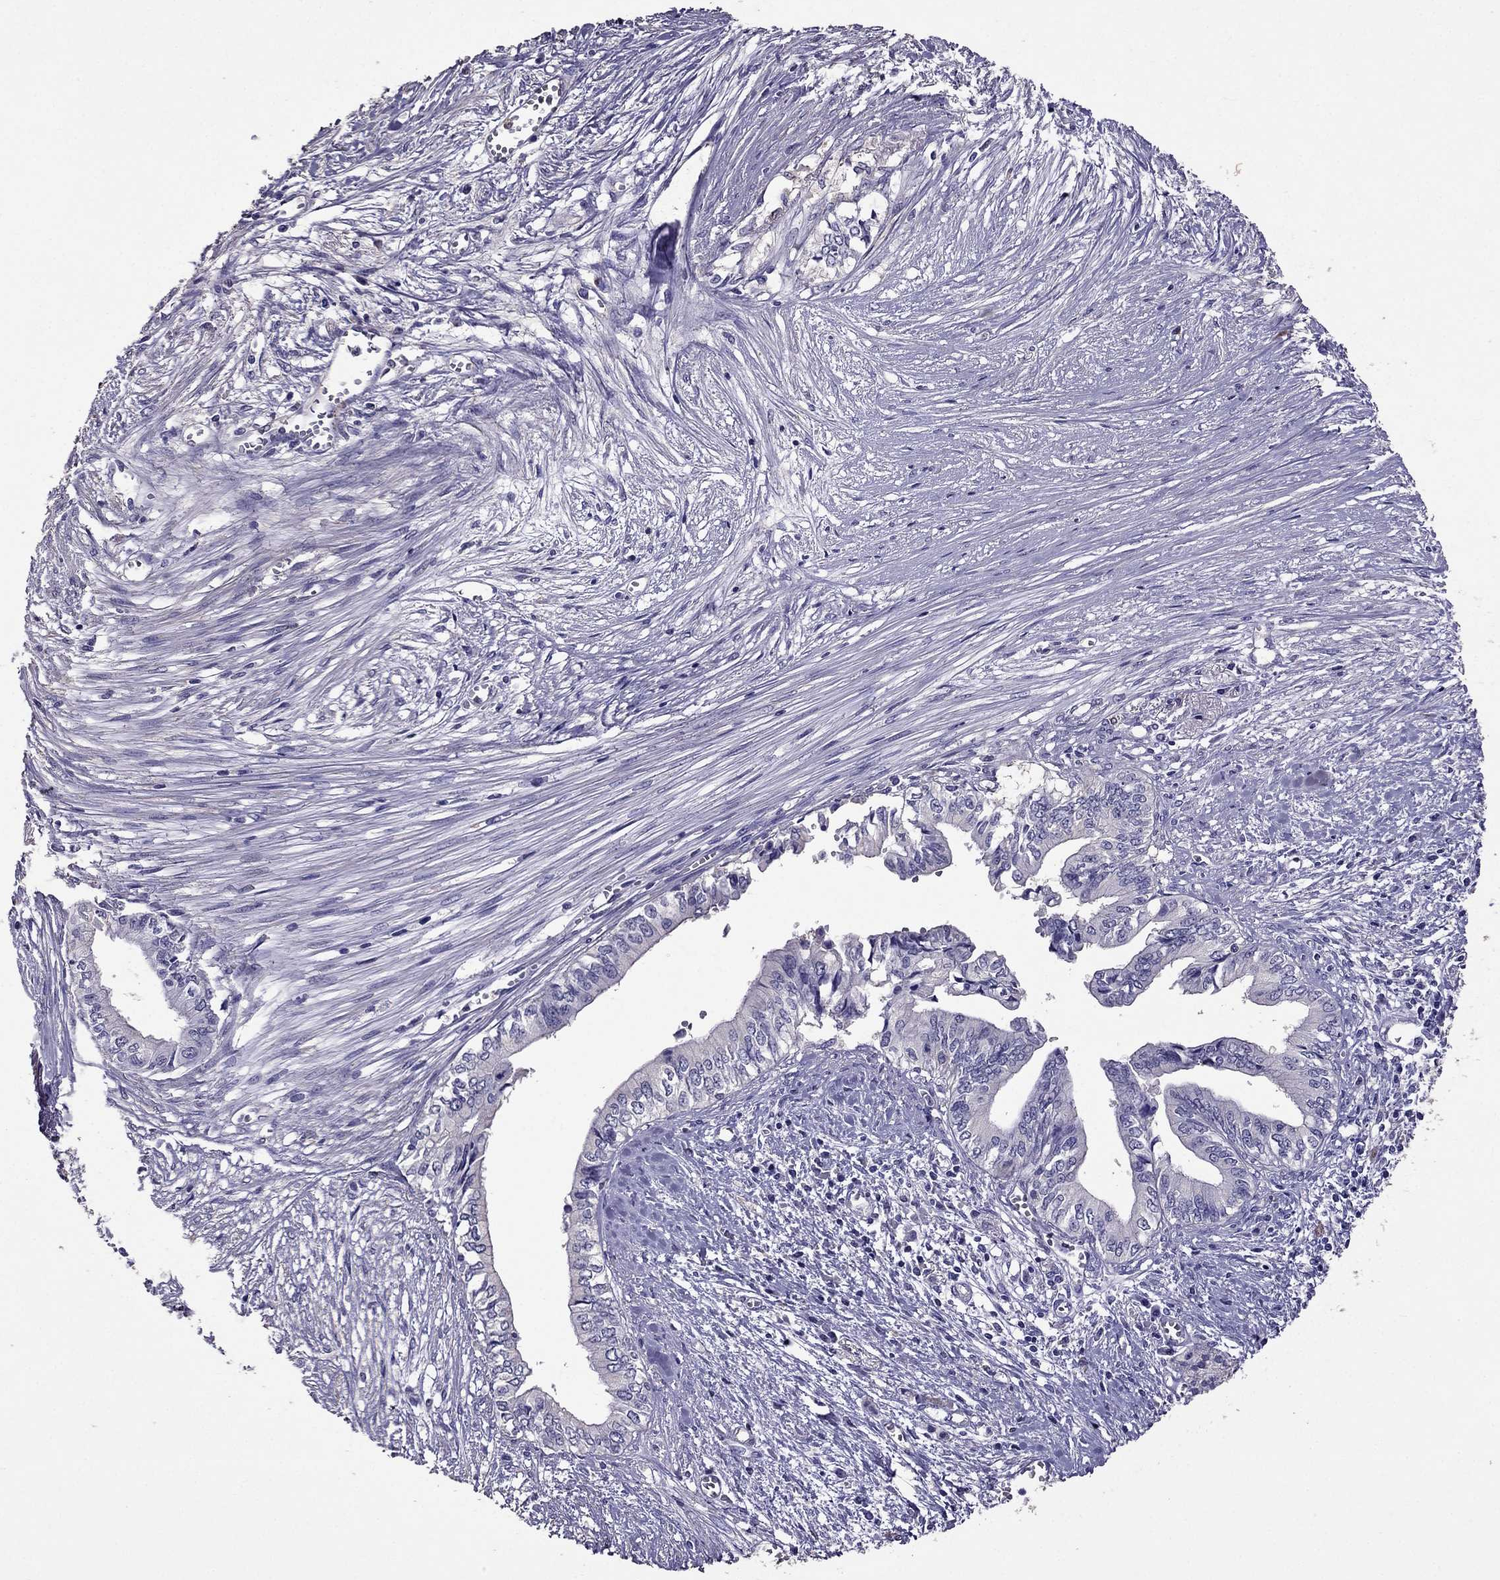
{"staining": {"intensity": "negative", "quantity": "none", "location": "none"}, "tissue": "pancreatic cancer", "cell_type": "Tumor cells", "image_type": "cancer", "snomed": [{"axis": "morphology", "description": "Adenocarcinoma, NOS"}, {"axis": "topography", "description": "Pancreas"}], "caption": "Immunohistochemical staining of adenocarcinoma (pancreatic) shows no significant positivity in tumor cells. (DAB immunohistochemistry (IHC) with hematoxylin counter stain).", "gene": "NKX3-1", "patient": {"sex": "female", "age": 61}}